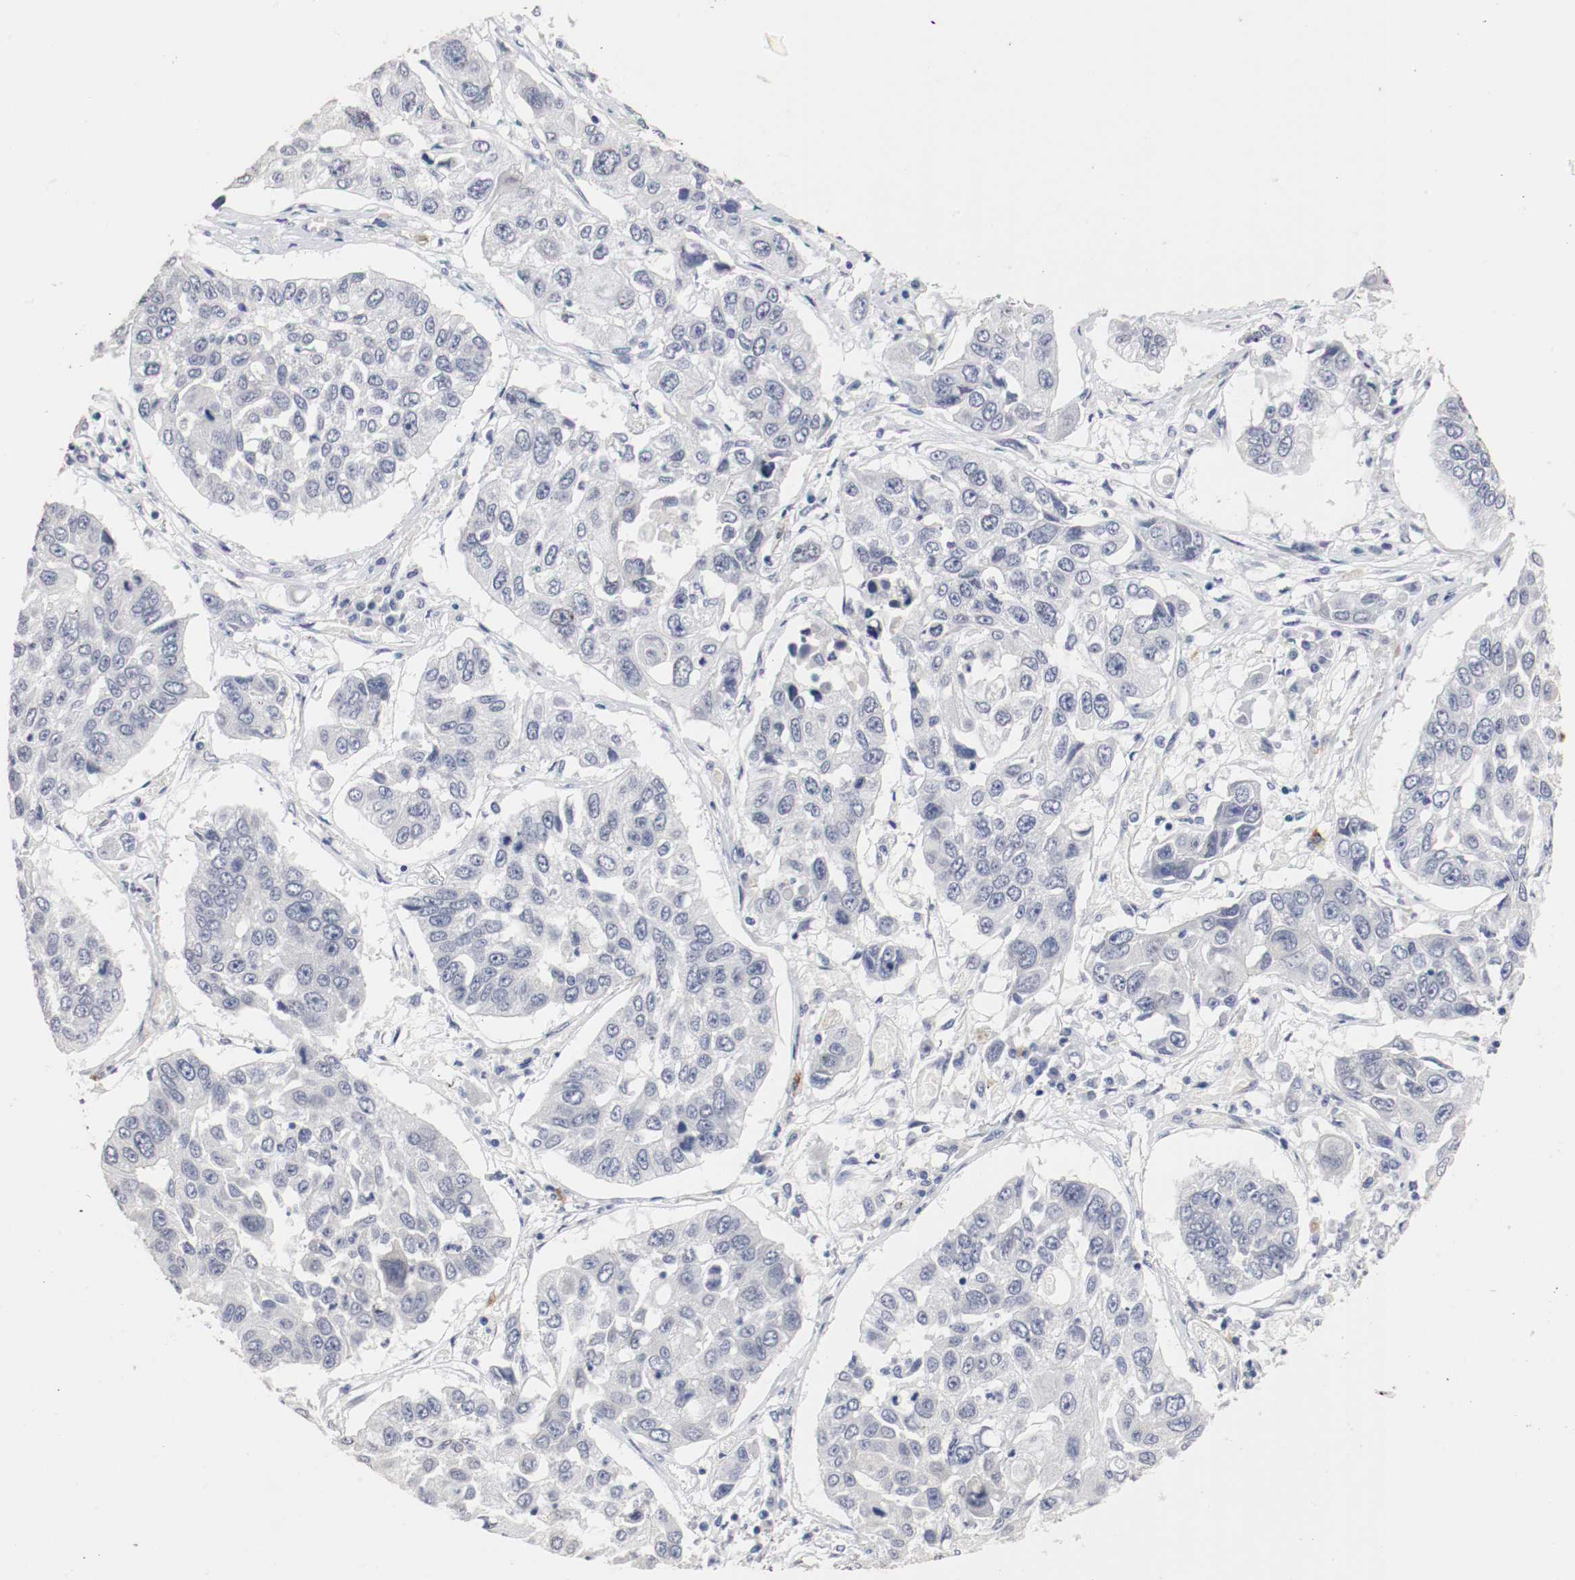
{"staining": {"intensity": "negative", "quantity": "none", "location": "none"}, "tissue": "lung cancer", "cell_type": "Tumor cells", "image_type": "cancer", "snomed": [{"axis": "morphology", "description": "Squamous cell carcinoma, NOS"}, {"axis": "topography", "description": "Lung"}], "caption": "There is no significant expression in tumor cells of lung cancer (squamous cell carcinoma).", "gene": "KIT", "patient": {"sex": "male", "age": 71}}